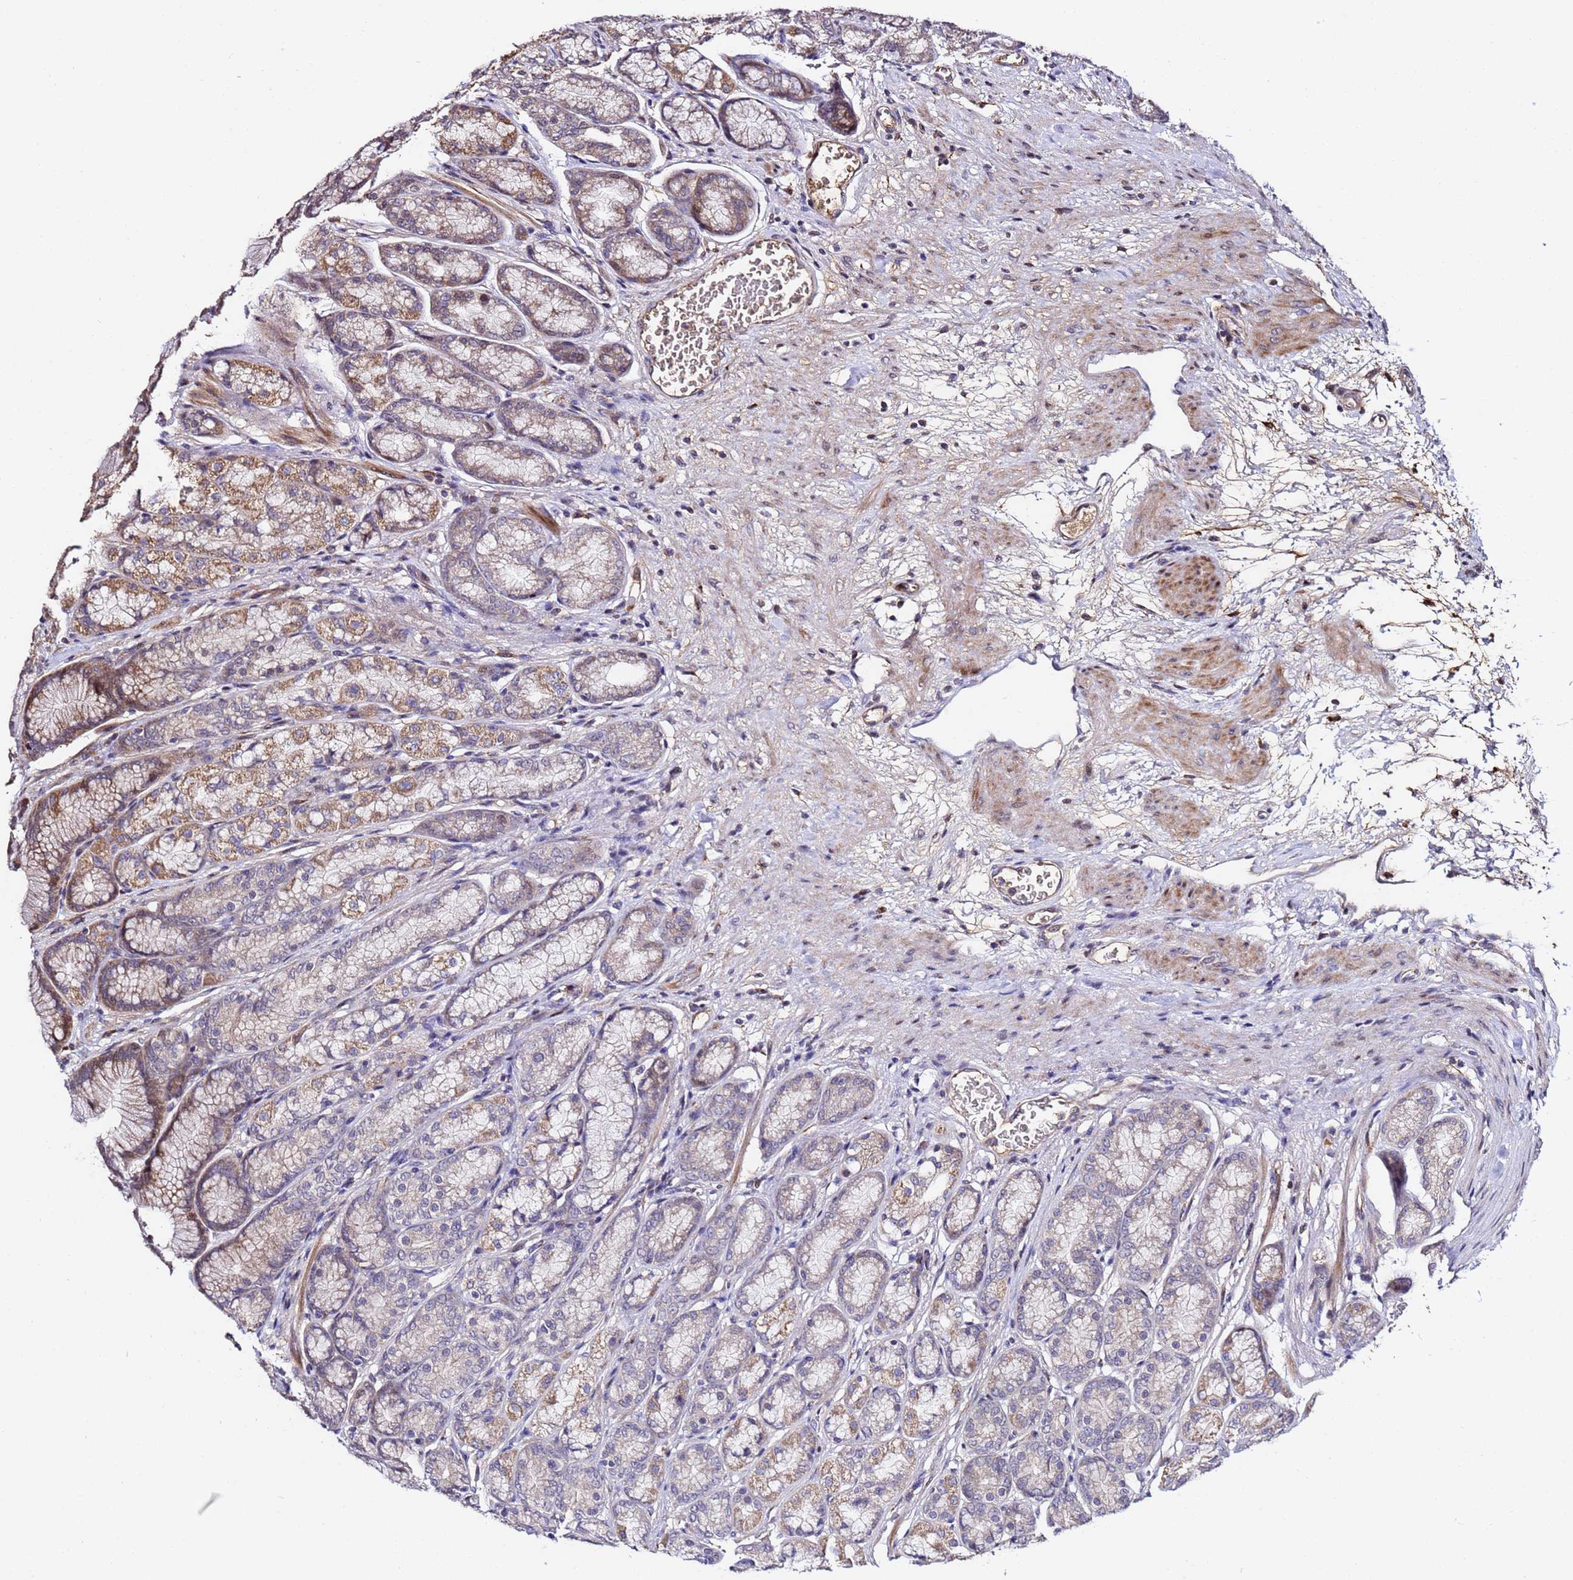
{"staining": {"intensity": "moderate", "quantity": "25%-75%", "location": "cytoplasmic/membranous"}, "tissue": "stomach", "cell_type": "Glandular cells", "image_type": "normal", "snomed": [{"axis": "morphology", "description": "Normal tissue, NOS"}, {"axis": "morphology", "description": "Adenocarcinoma, NOS"}, {"axis": "morphology", "description": "Adenocarcinoma, High grade"}, {"axis": "topography", "description": "Stomach, upper"}, {"axis": "topography", "description": "Stomach"}], "caption": "Brown immunohistochemical staining in normal stomach shows moderate cytoplasmic/membranous expression in about 25%-75% of glandular cells.", "gene": "WNK4", "patient": {"sex": "female", "age": 65}}